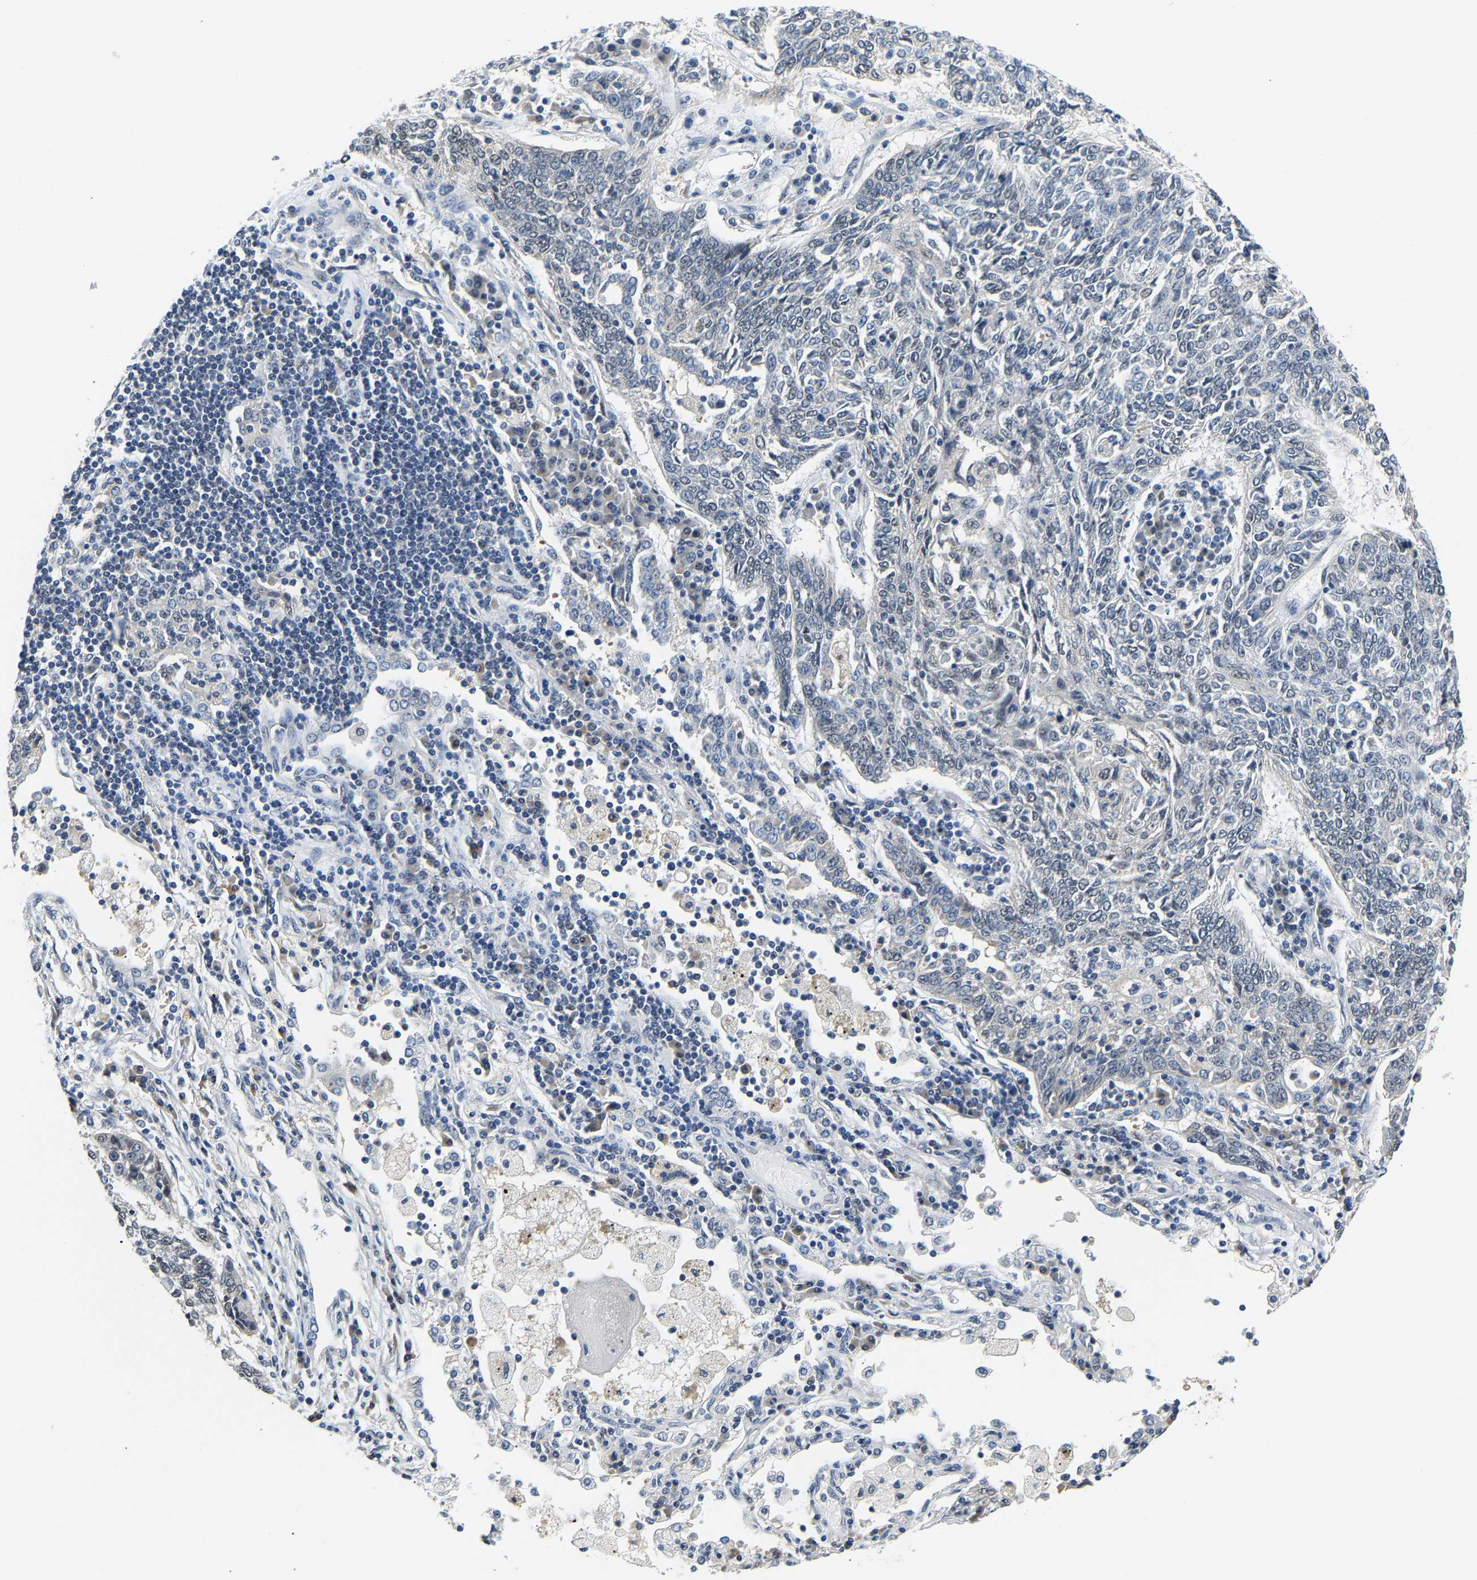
{"staining": {"intensity": "negative", "quantity": "none", "location": "none"}, "tissue": "lung cancer", "cell_type": "Tumor cells", "image_type": "cancer", "snomed": [{"axis": "morphology", "description": "Normal tissue, NOS"}, {"axis": "morphology", "description": "Squamous cell carcinoma, NOS"}, {"axis": "topography", "description": "Cartilage tissue"}, {"axis": "topography", "description": "Bronchus"}, {"axis": "topography", "description": "Lung"}], "caption": "IHC of lung cancer (squamous cell carcinoma) shows no positivity in tumor cells.", "gene": "ARHGEF12", "patient": {"sex": "female", "age": 49}}